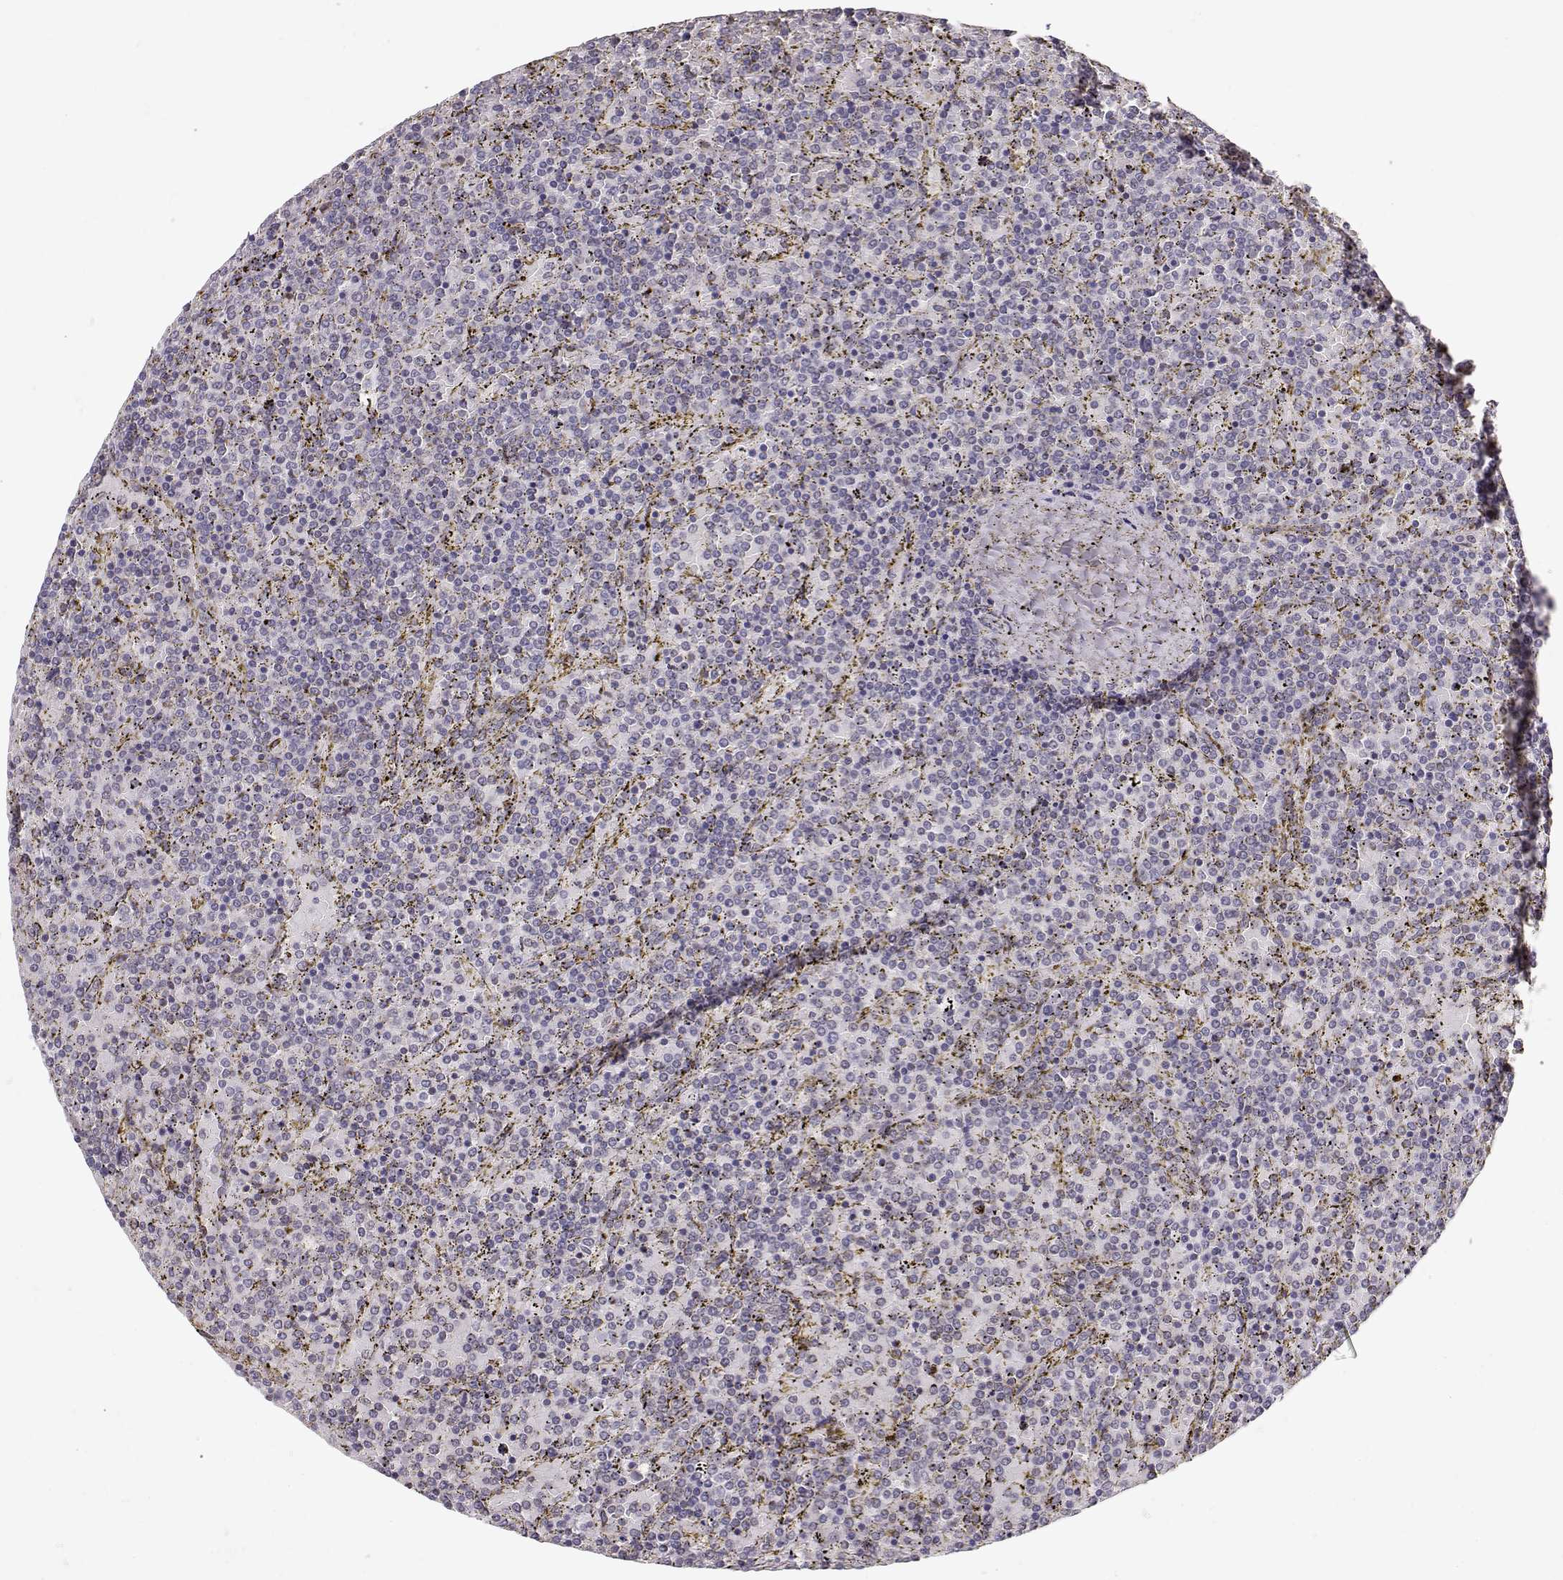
{"staining": {"intensity": "negative", "quantity": "none", "location": "none"}, "tissue": "lymphoma", "cell_type": "Tumor cells", "image_type": "cancer", "snomed": [{"axis": "morphology", "description": "Malignant lymphoma, non-Hodgkin's type, Low grade"}, {"axis": "topography", "description": "Spleen"}], "caption": "Low-grade malignant lymphoma, non-Hodgkin's type stained for a protein using immunohistochemistry exhibits no positivity tumor cells.", "gene": "TEPP", "patient": {"sex": "female", "age": 77}}